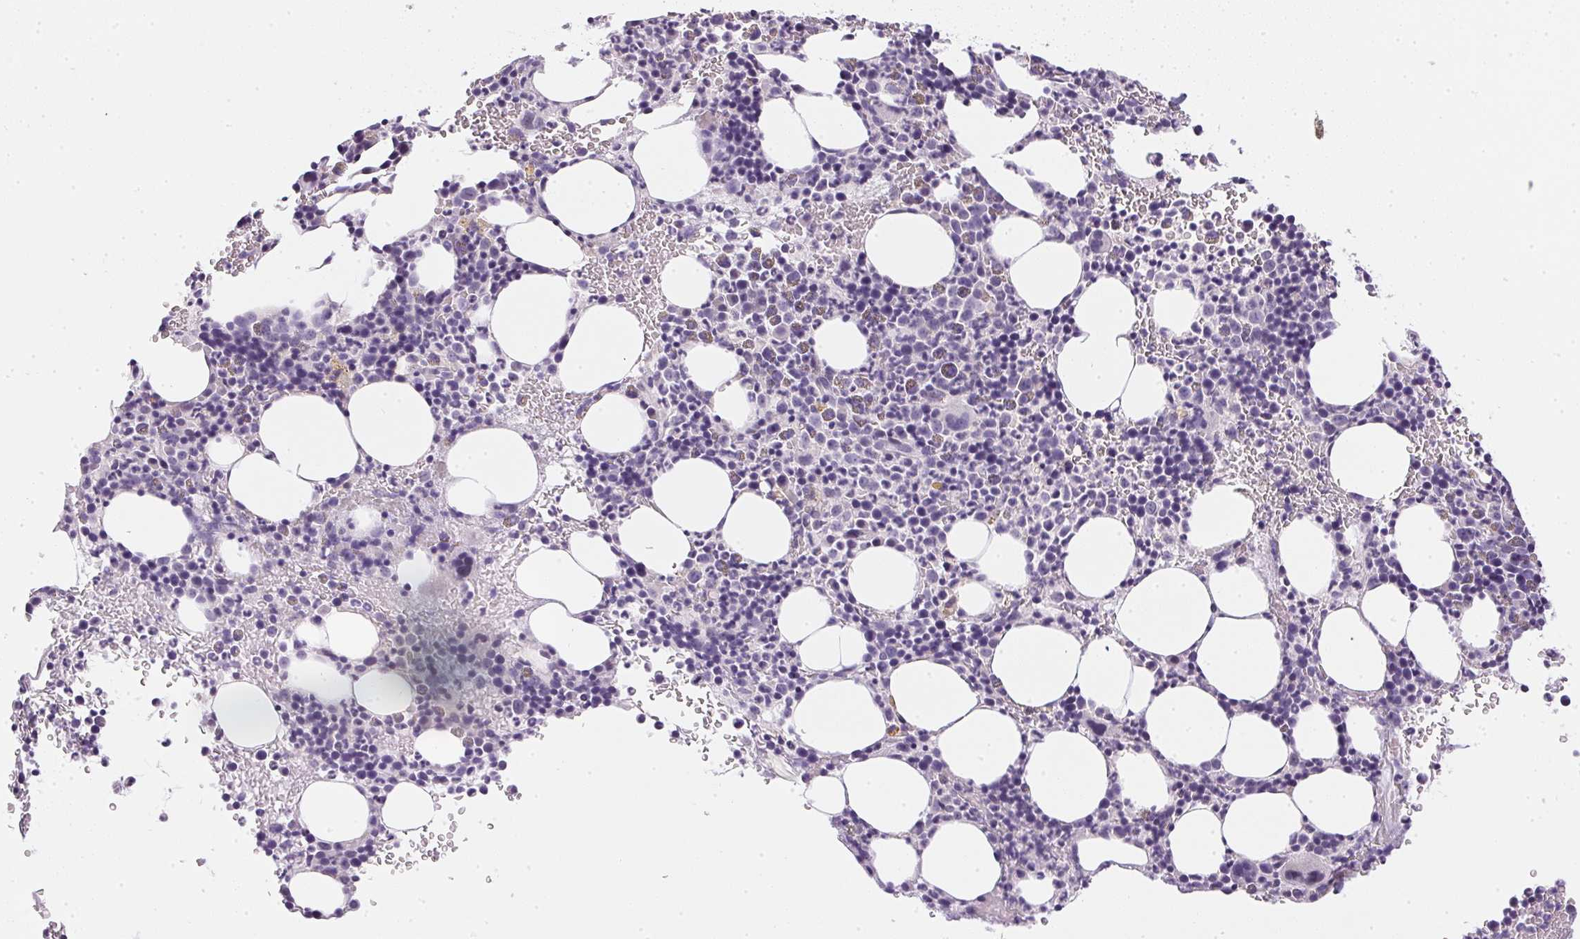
{"staining": {"intensity": "negative", "quantity": "none", "location": "none"}, "tissue": "bone marrow", "cell_type": "Hematopoietic cells", "image_type": "normal", "snomed": [{"axis": "morphology", "description": "Normal tissue, NOS"}, {"axis": "topography", "description": "Bone marrow"}], "caption": "DAB immunohistochemical staining of benign bone marrow demonstrates no significant positivity in hematopoietic cells. (DAB (3,3'-diaminobenzidine) immunohistochemistry with hematoxylin counter stain).", "gene": "GSDMC", "patient": {"sex": "male", "age": 63}}